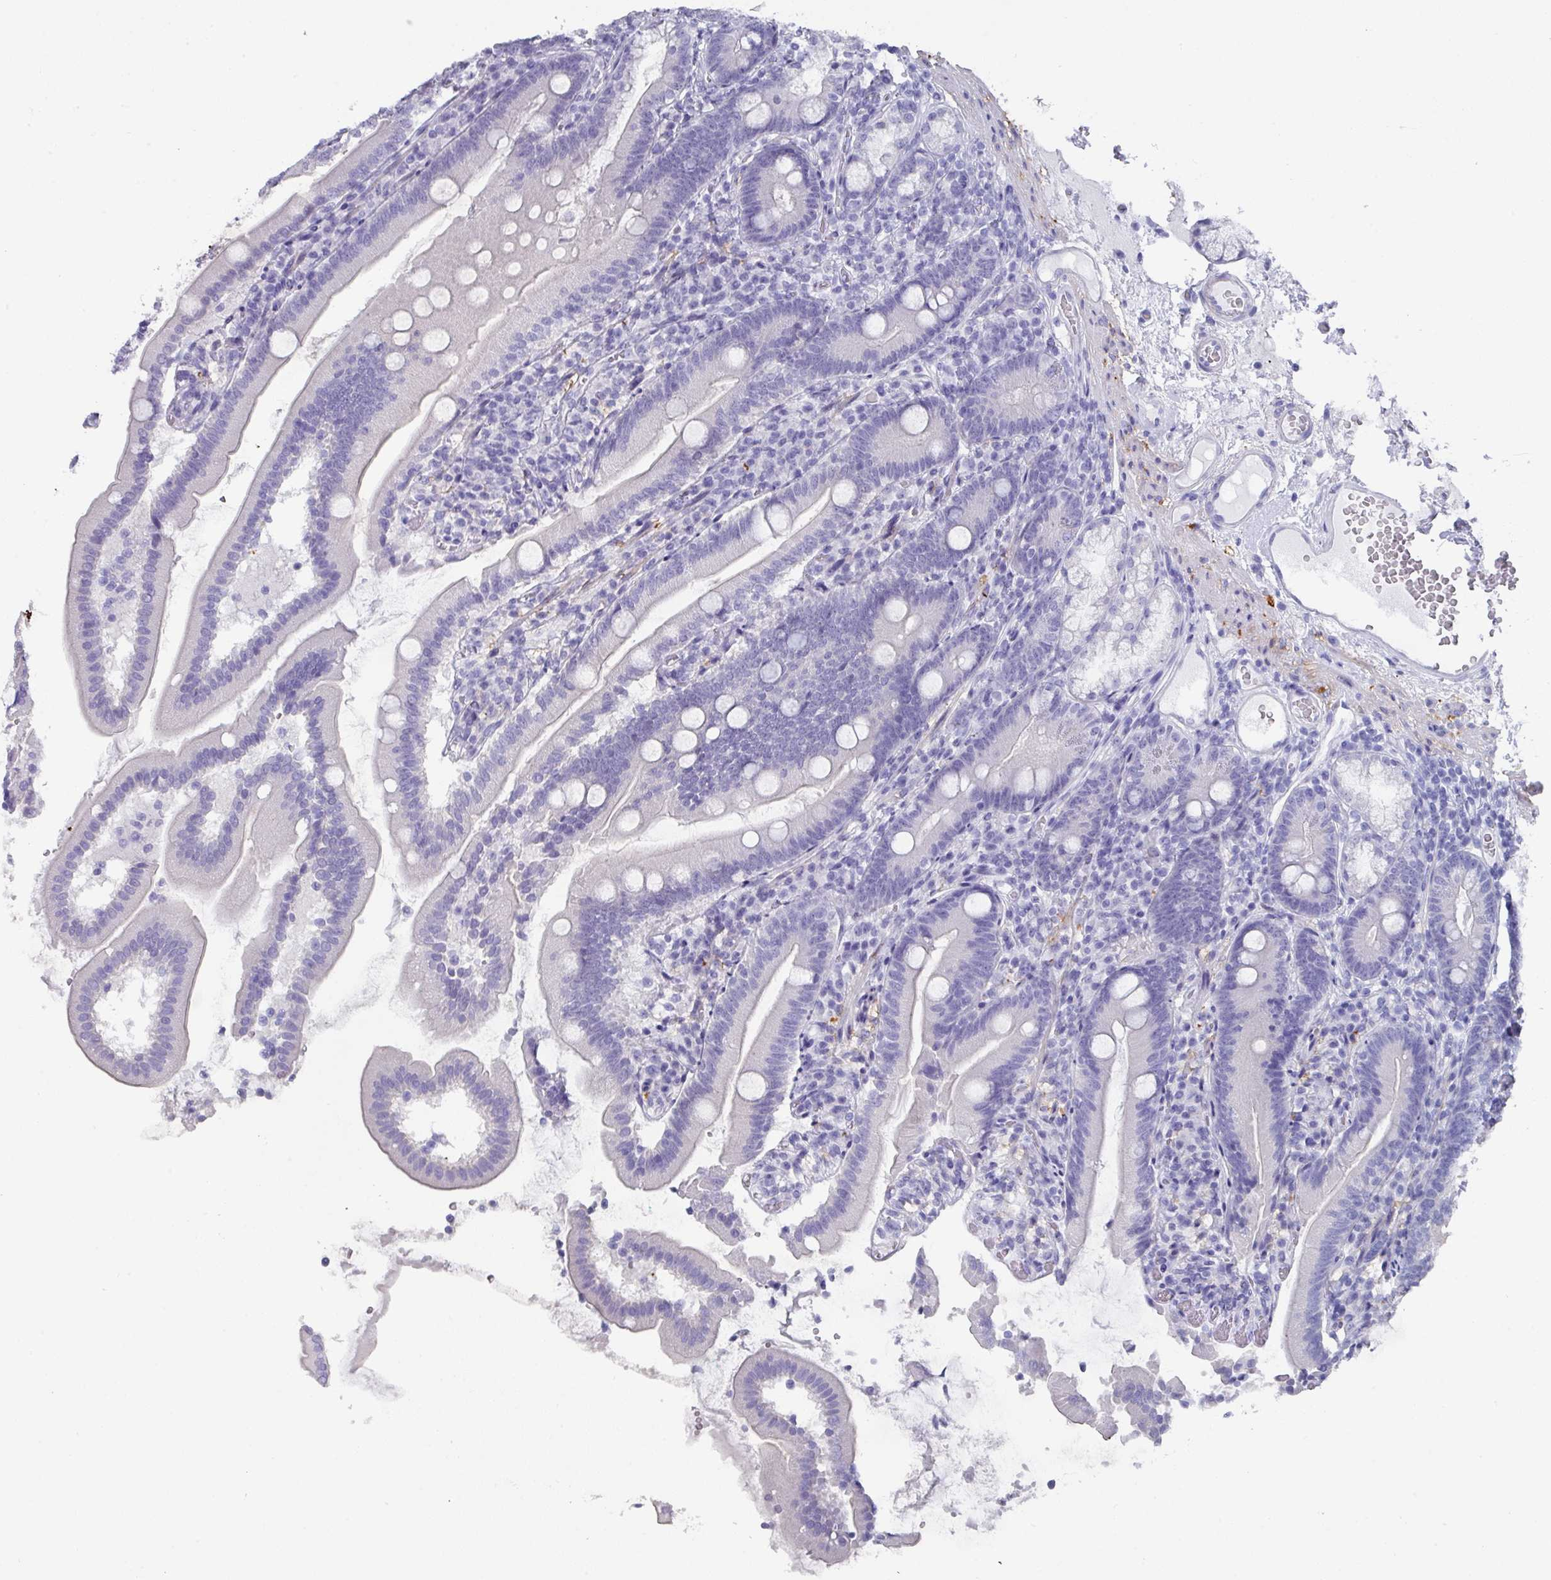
{"staining": {"intensity": "negative", "quantity": "none", "location": "none"}, "tissue": "duodenum", "cell_type": "Glandular cells", "image_type": "normal", "snomed": [{"axis": "morphology", "description": "Normal tissue, NOS"}, {"axis": "topography", "description": "Duodenum"}], "caption": "High power microscopy photomicrograph of an IHC histopathology image of unremarkable duodenum, revealing no significant positivity in glandular cells. The staining was performed using DAB to visualize the protein expression in brown, while the nuclei were stained in blue with hematoxylin (Magnification: 20x).", "gene": "PEX10", "patient": {"sex": "female", "age": 67}}